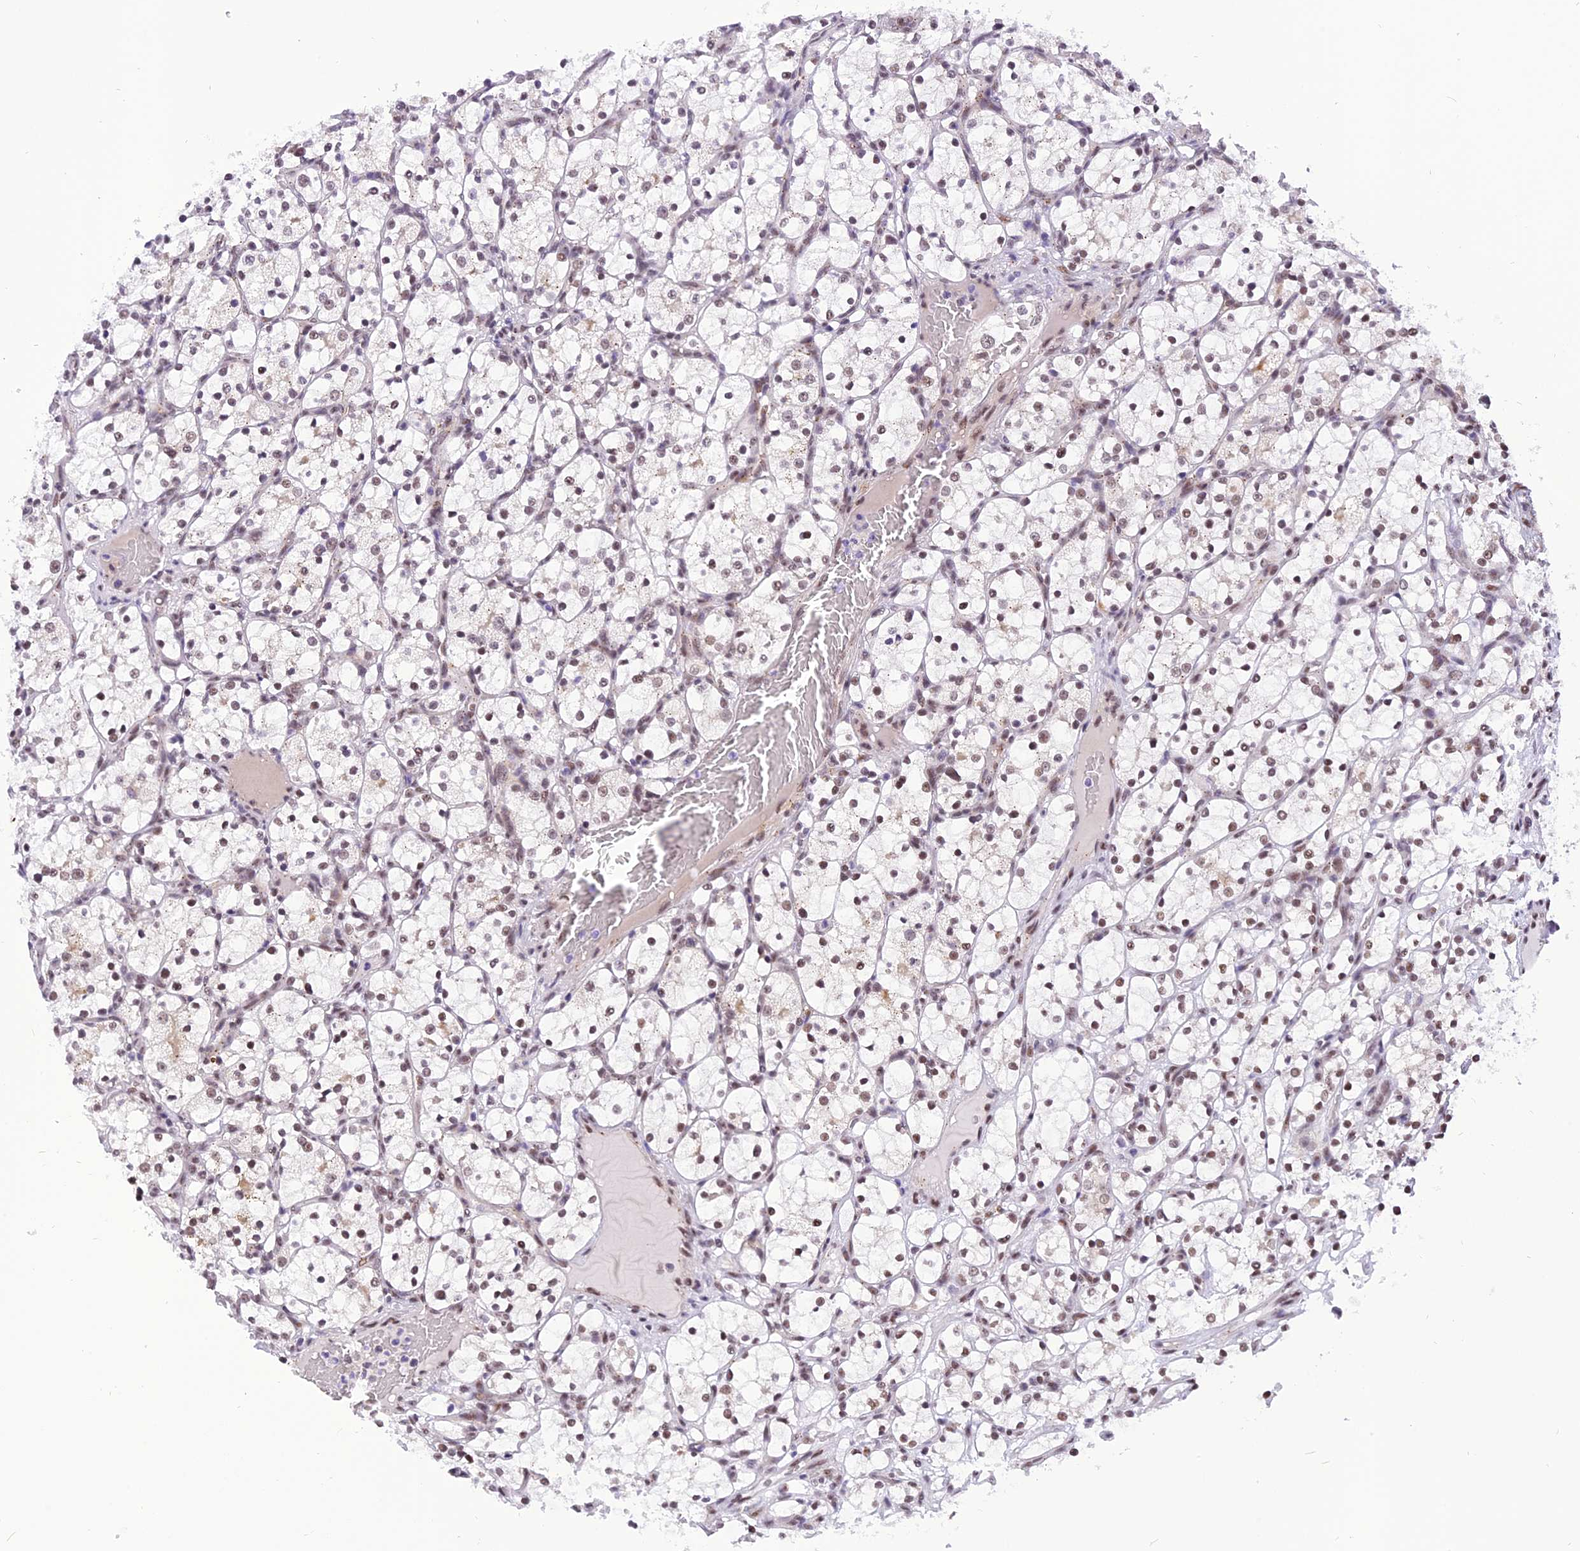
{"staining": {"intensity": "weak", "quantity": ">75%", "location": "nuclear"}, "tissue": "renal cancer", "cell_type": "Tumor cells", "image_type": "cancer", "snomed": [{"axis": "morphology", "description": "Adenocarcinoma, NOS"}, {"axis": "topography", "description": "Kidney"}], "caption": "This micrograph displays IHC staining of human adenocarcinoma (renal), with low weak nuclear expression in approximately >75% of tumor cells.", "gene": "IRF2BP1", "patient": {"sex": "female", "age": 69}}